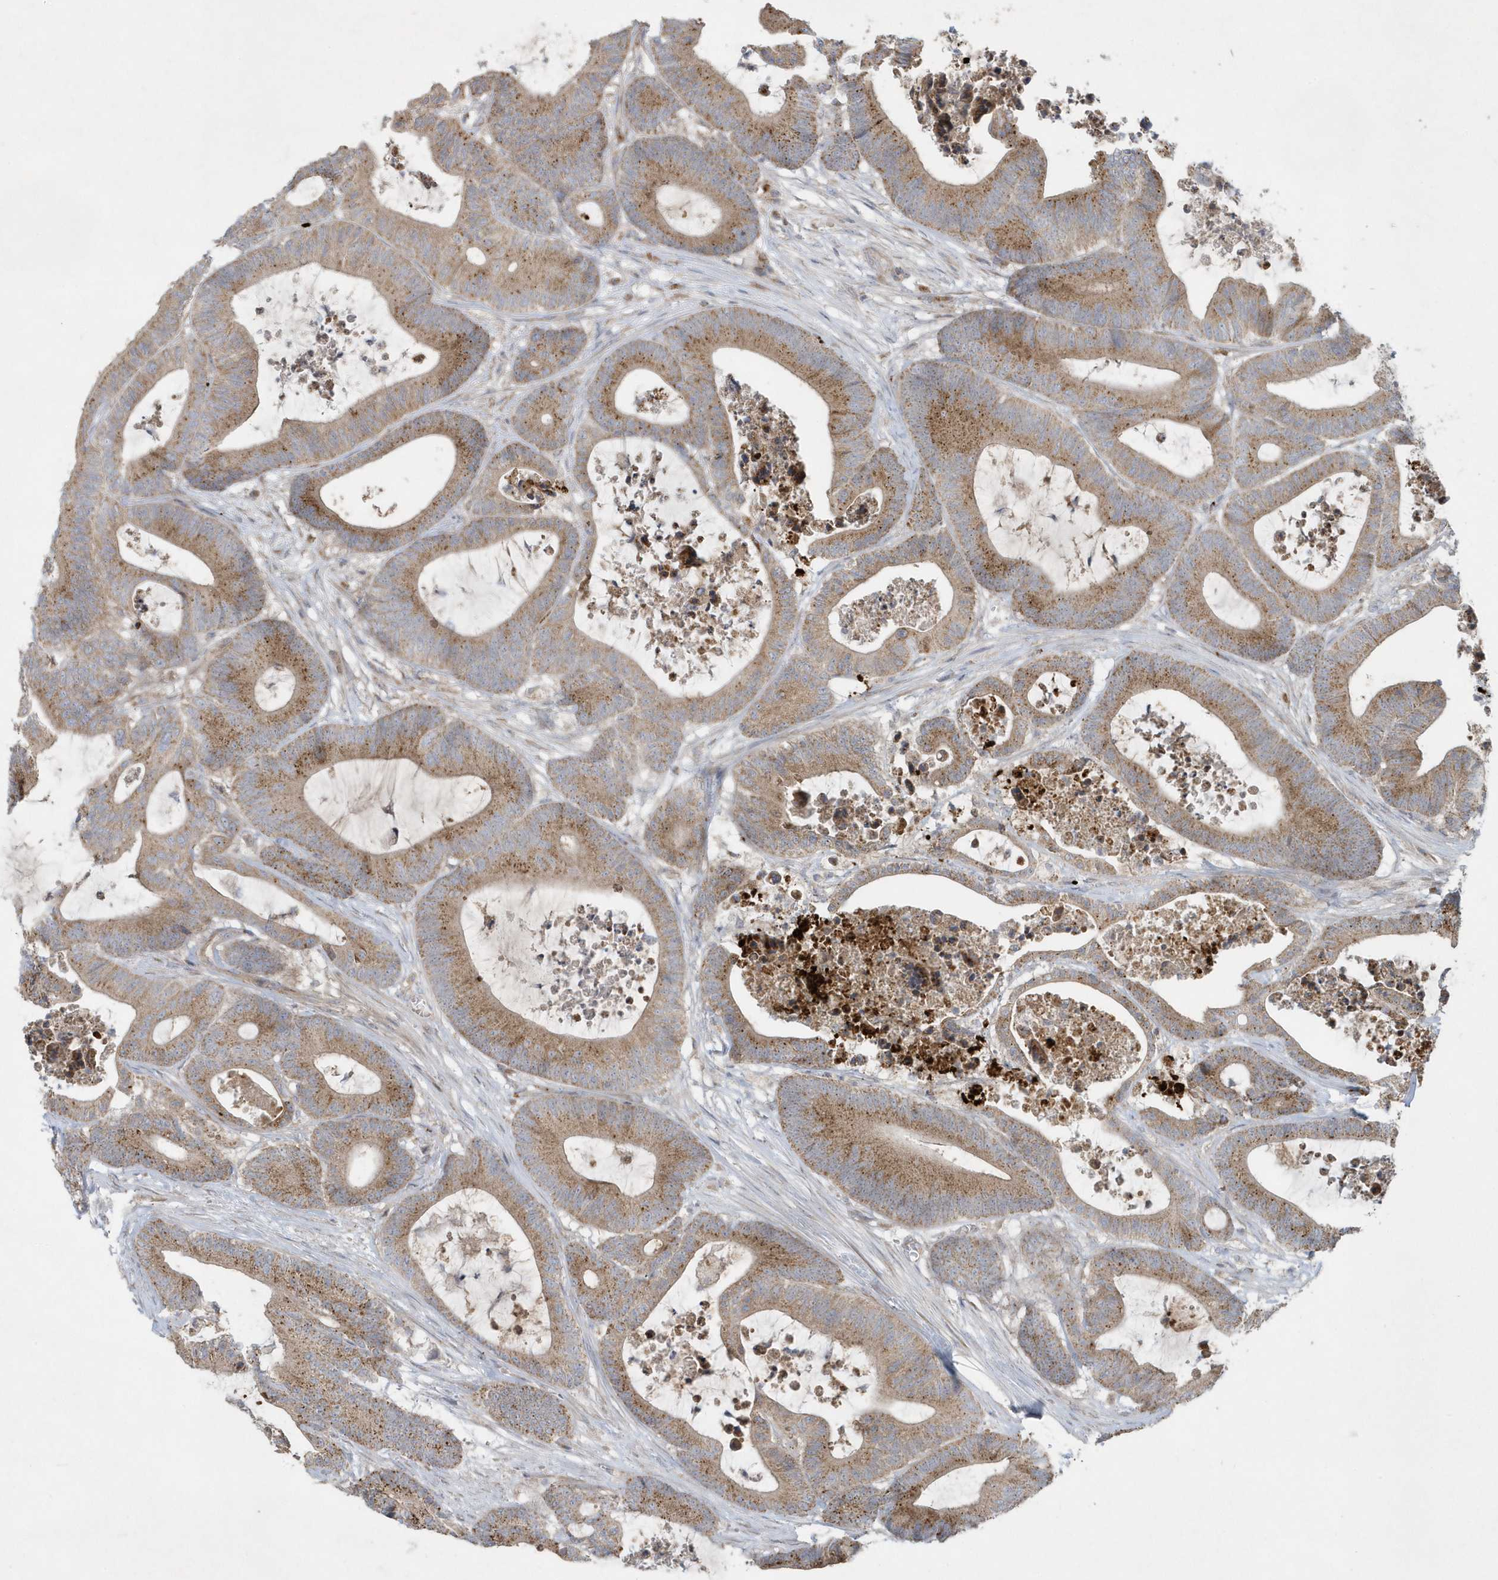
{"staining": {"intensity": "moderate", "quantity": ">75%", "location": "cytoplasmic/membranous"}, "tissue": "colorectal cancer", "cell_type": "Tumor cells", "image_type": "cancer", "snomed": [{"axis": "morphology", "description": "Adenocarcinoma, NOS"}, {"axis": "topography", "description": "Colon"}], "caption": "This histopathology image shows IHC staining of human colorectal cancer (adenocarcinoma), with medium moderate cytoplasmic/membranous positivity in approximately >75% of tumor cells.", "gene": "SLC38A2", "patient": {"sex": "female", "age": 84}}